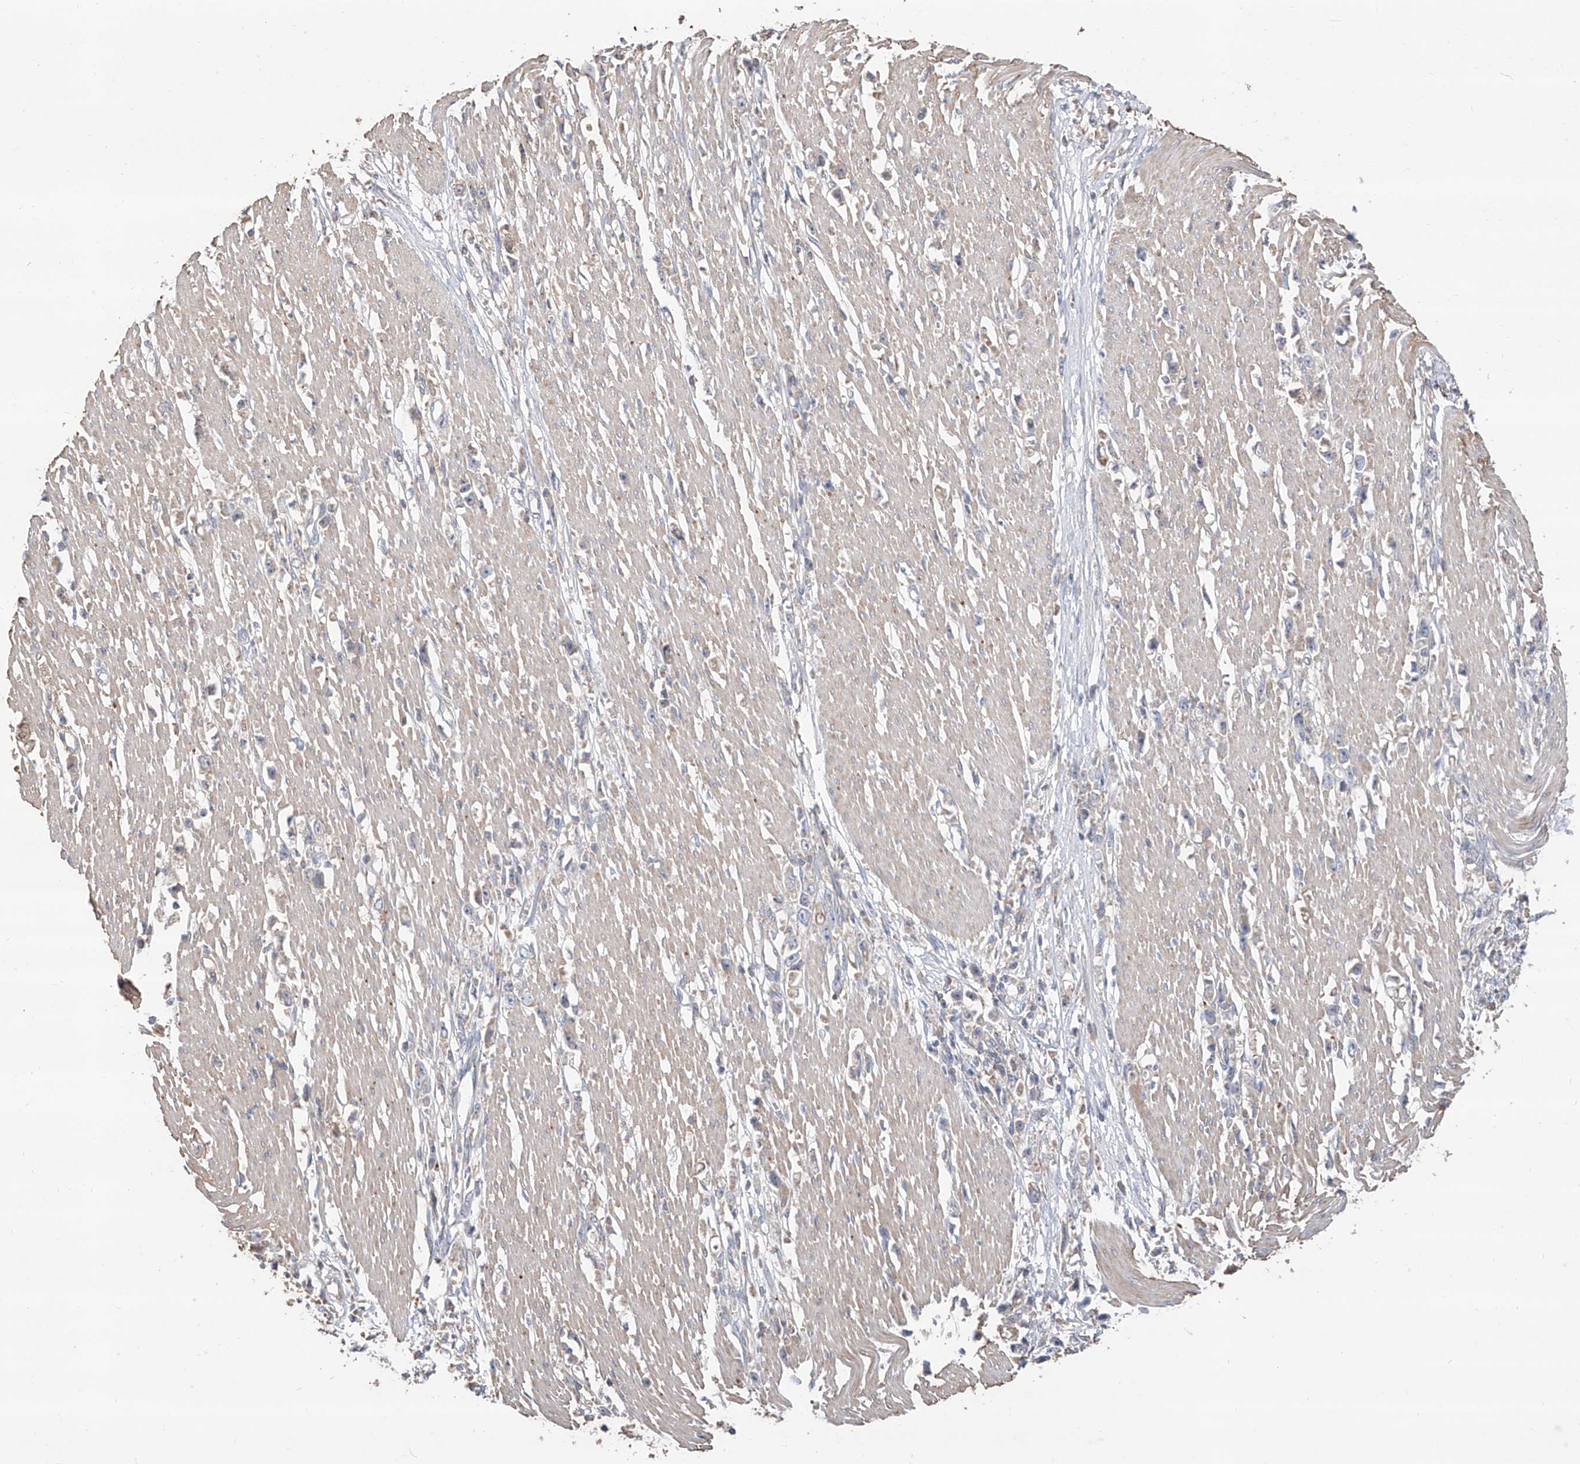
{"staining": {"intensity": "negative", "quantity": "none", "location": "none"}, "tissue": "stomach cancer", "cell_type": "Tumor cells", "image_type": "cancer", "snomed": [{"axis": "morphology", "description": "Adenocarcinoma, NOS"}, {"axis": "topography", "description": "Stomach"}], "caption": "Stomach adenocarcinoma was stained to show a protein in brown. There is no significant staining in tumor cells.", "gene": "EDN1", "patient": {"sex": "female", "age": 59}}